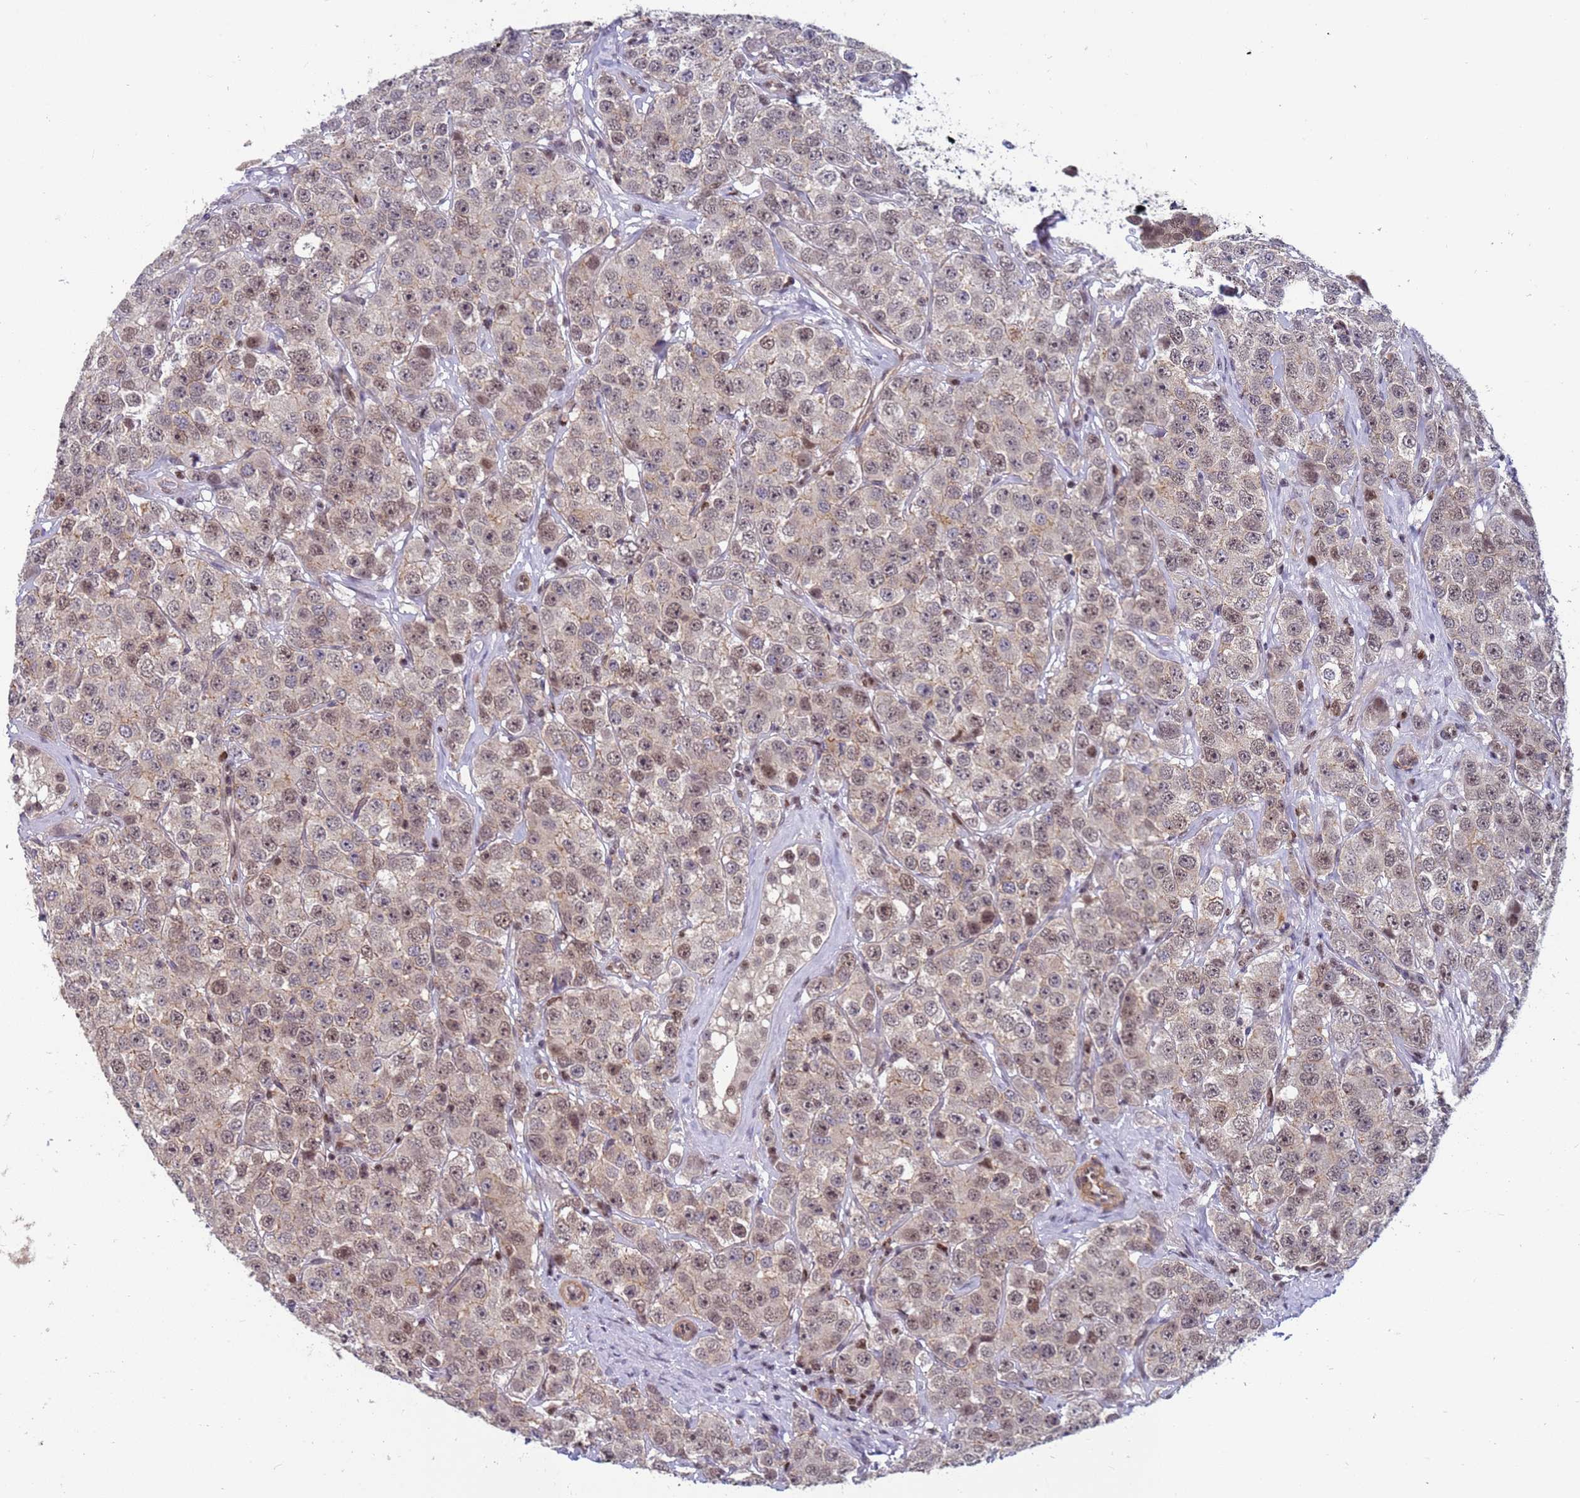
{"staining": {"intensity": "moderate", "quantity": "<25%", "location": "nuclear"}, "tissue": "testis cancer", "cell_type": "Tumor cells", "image_type": "cancer", "snomed": [{"axis": "morphology", "description": "Seminoma, NOS"}, {"axis": "topography", "description": "Testis"}], "caption": "Moderate nuclear expression for a protein is identified in about <25% of tumor cells of seminoma (testis) using IHC.", "gene": "NSL1", "patient": {"sex": "male", "age": 28}}